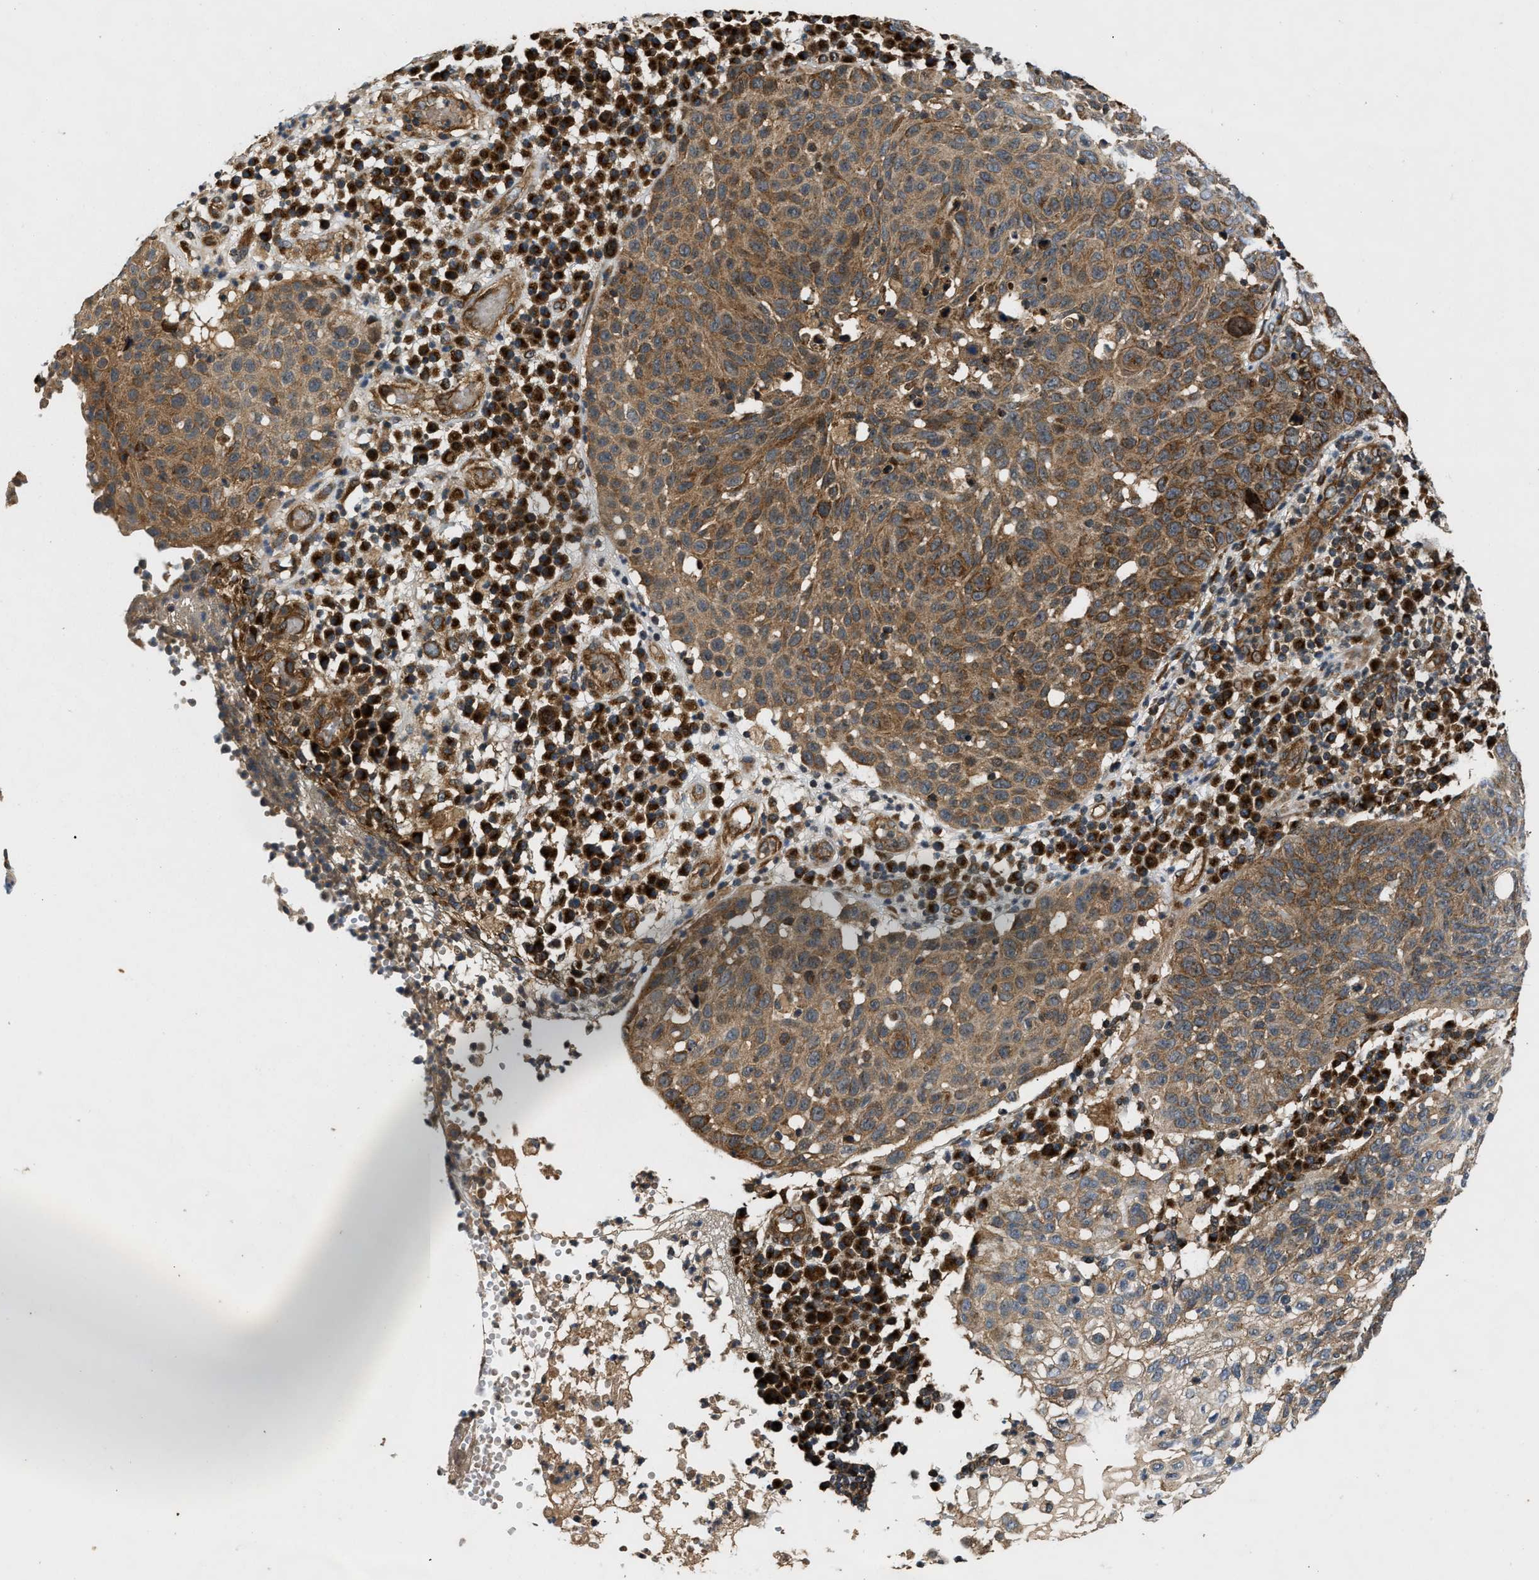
{"staining": {"intensity": "moderate", "quantity": ">75%", "location": "cytoplasmic/membranous"}, "tissue": "skin cancer", "cell_type": "Tumor cells", "image_type": "cancer", "snomed": [{"axis": "morphology", "description": "Squamous cell carcinoma in situ, NOS"}, {"axis": "morphology", "description": "Squamous cell carcinoma, NOS"}, {"axis": "topography", "description": "Skin"}], "caption": "DAB (3,3'-diaminobenzidine) immunohistochemical staining of skin squamous cell carcinoma demonstrates moderate cytoplasmic/membranous protein expression in about >75% of tumor cells.", "gene": "PNPLA8", "patient": {"sex": "male", "age": 93}}